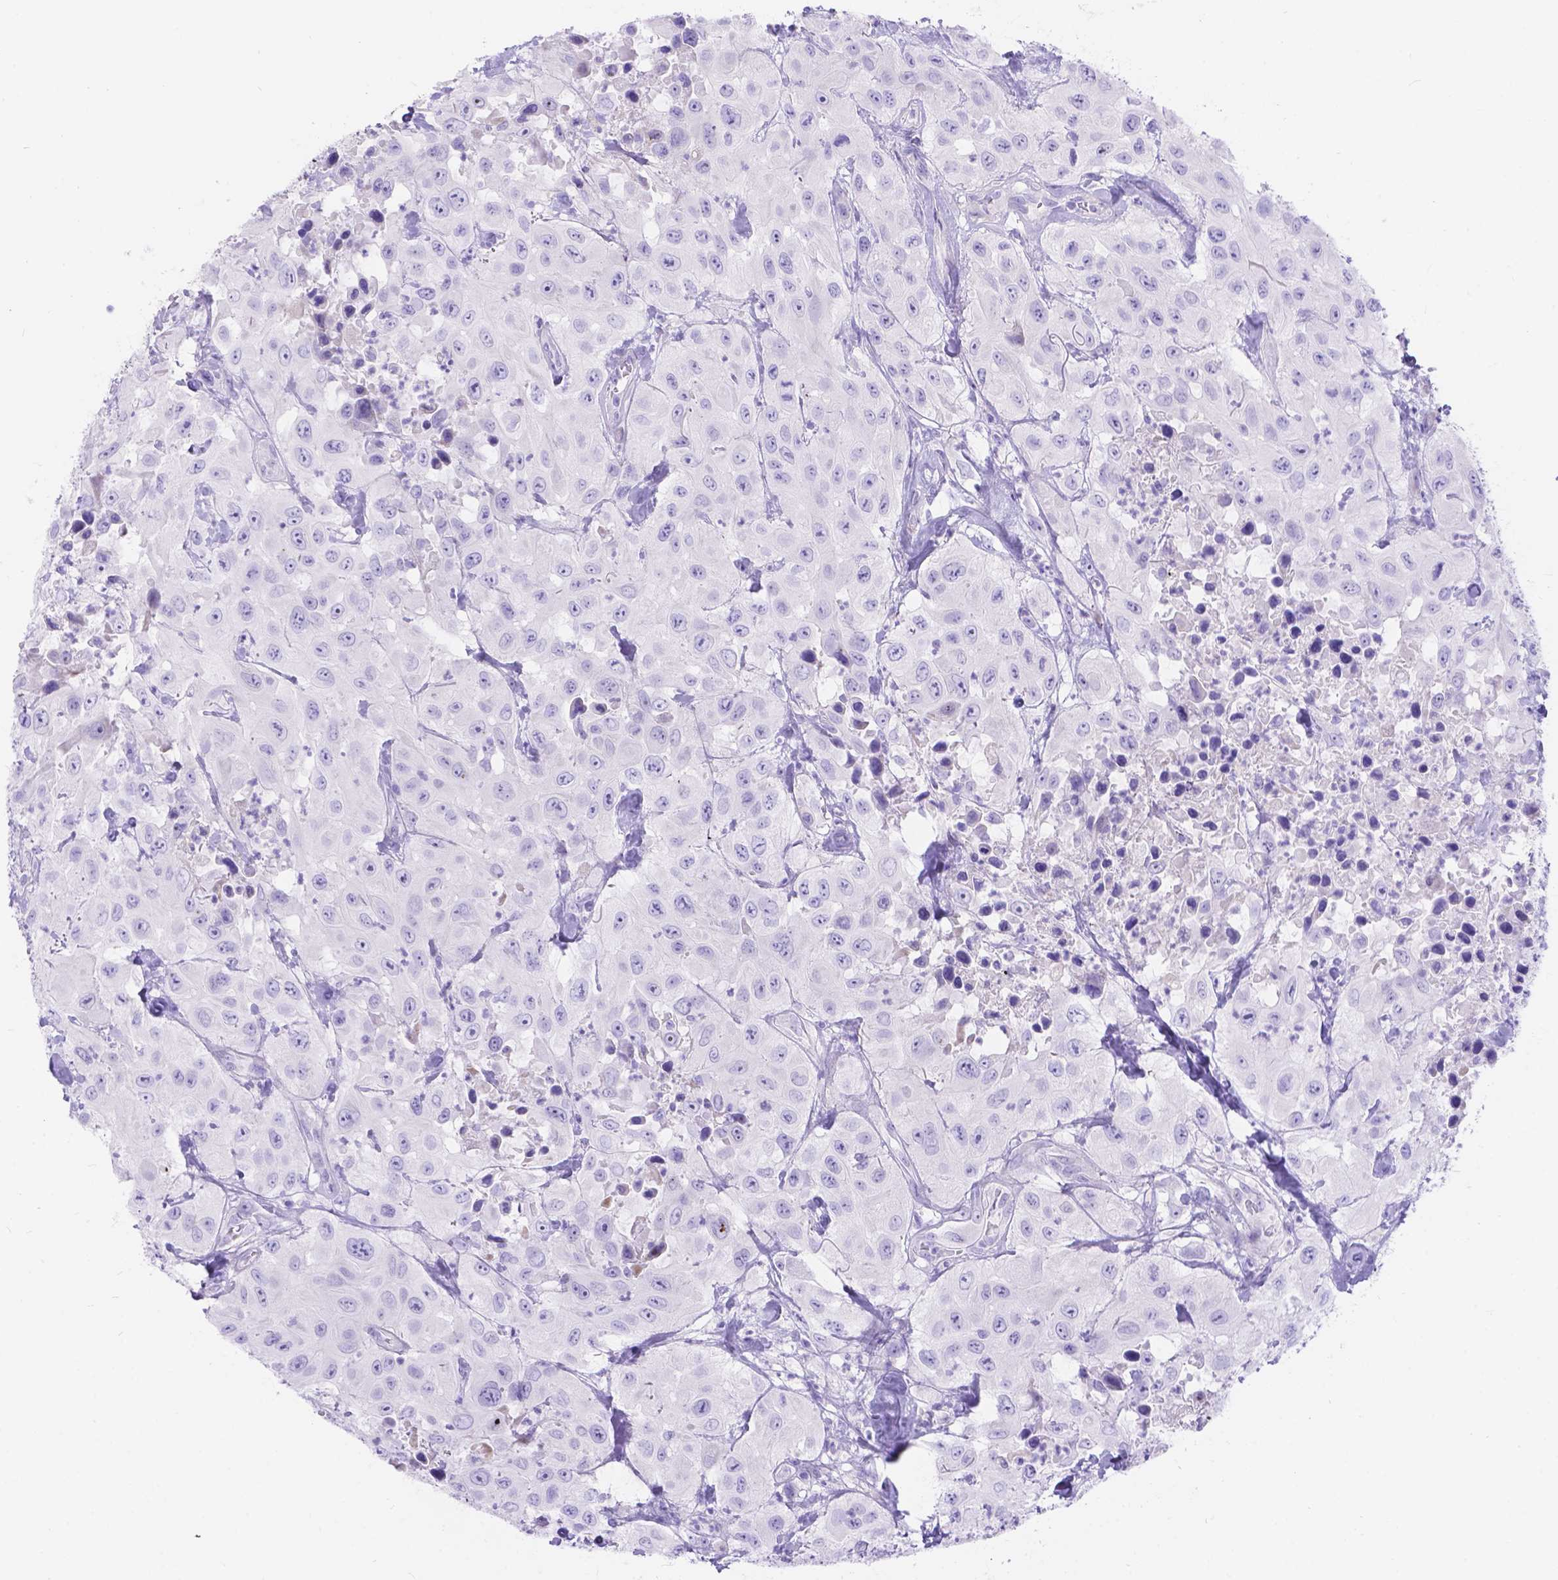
{"staining": {"intensity": "negative", "quantity": "none", "location": "none"}, "tissue": "urothelial cancer", "cell_type": "Tumor cells", "image_type": "cancer", "snomed": [{"axis": "morphology", "description": "Urothelial carcinoma, High grade"}, {"axis": "topography", "description": "Urinary bladder"}], "caption": "DAB (3,3'-diaminobenzidine) immunohistochemical staining of human urothelial cancer exhibits no significant expression in tumor cells.", "gene": "KLHL10", "patient": {"sex": "male", "age": 79}}